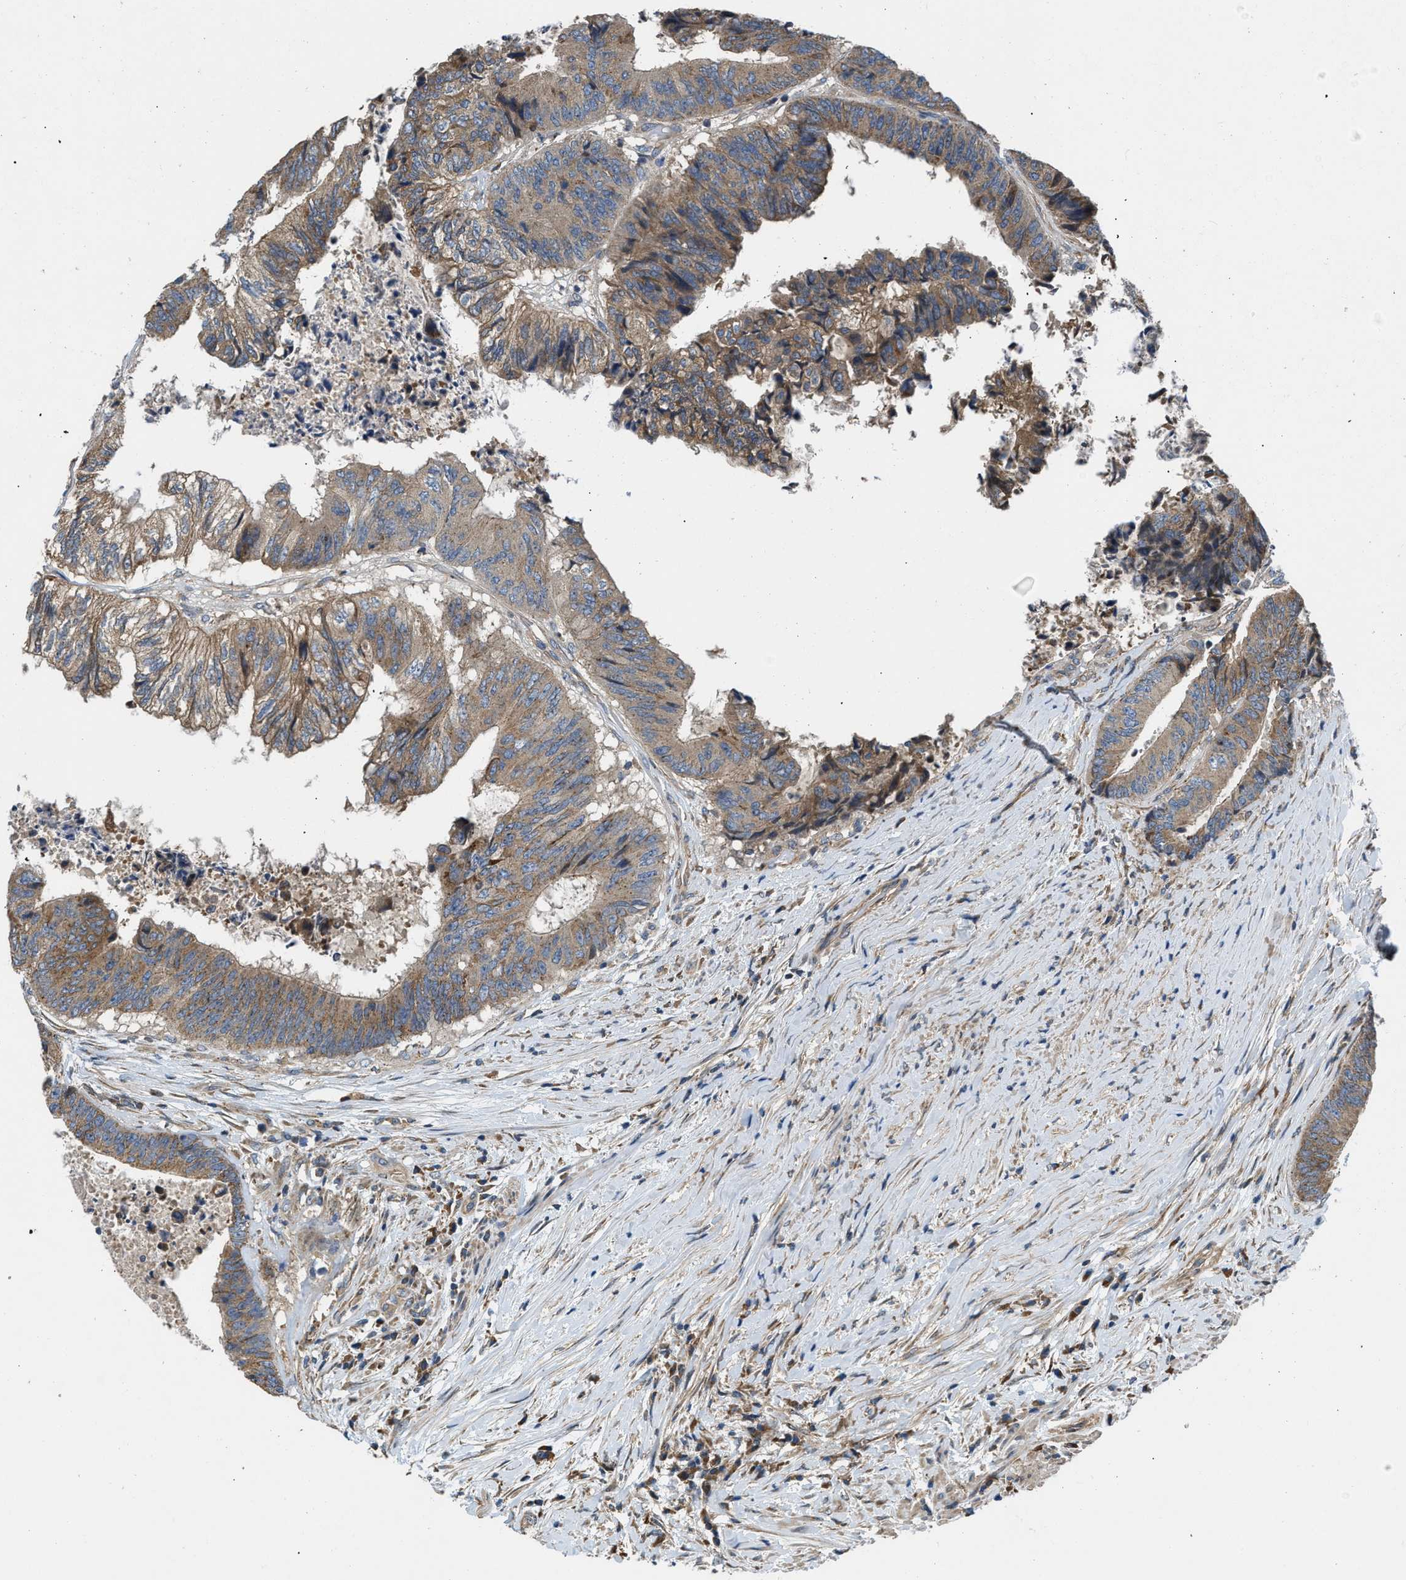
{"staining": {"intensity": "moderate", "quantity": ">75%", "location": "cytoplasmic/membranous"}, "tissue": "colorectal cancer", "cell_type": "Tumor cells", "image_type": "cancer", "snomed": [{"axis": "morphology", "description": "Adenocarcinoma, NOS"}, {"axis": "topography", "description": "Rectum"}], "caption": "Colorectal cancer (adenocarcinoma) stained for a protein (brown) shows moderate cytoplasmic/membranous positive positivity in approximately >75% of tumor cells.", "gene": "CEP128", "patient": {"sex": "male", "age": 72}}